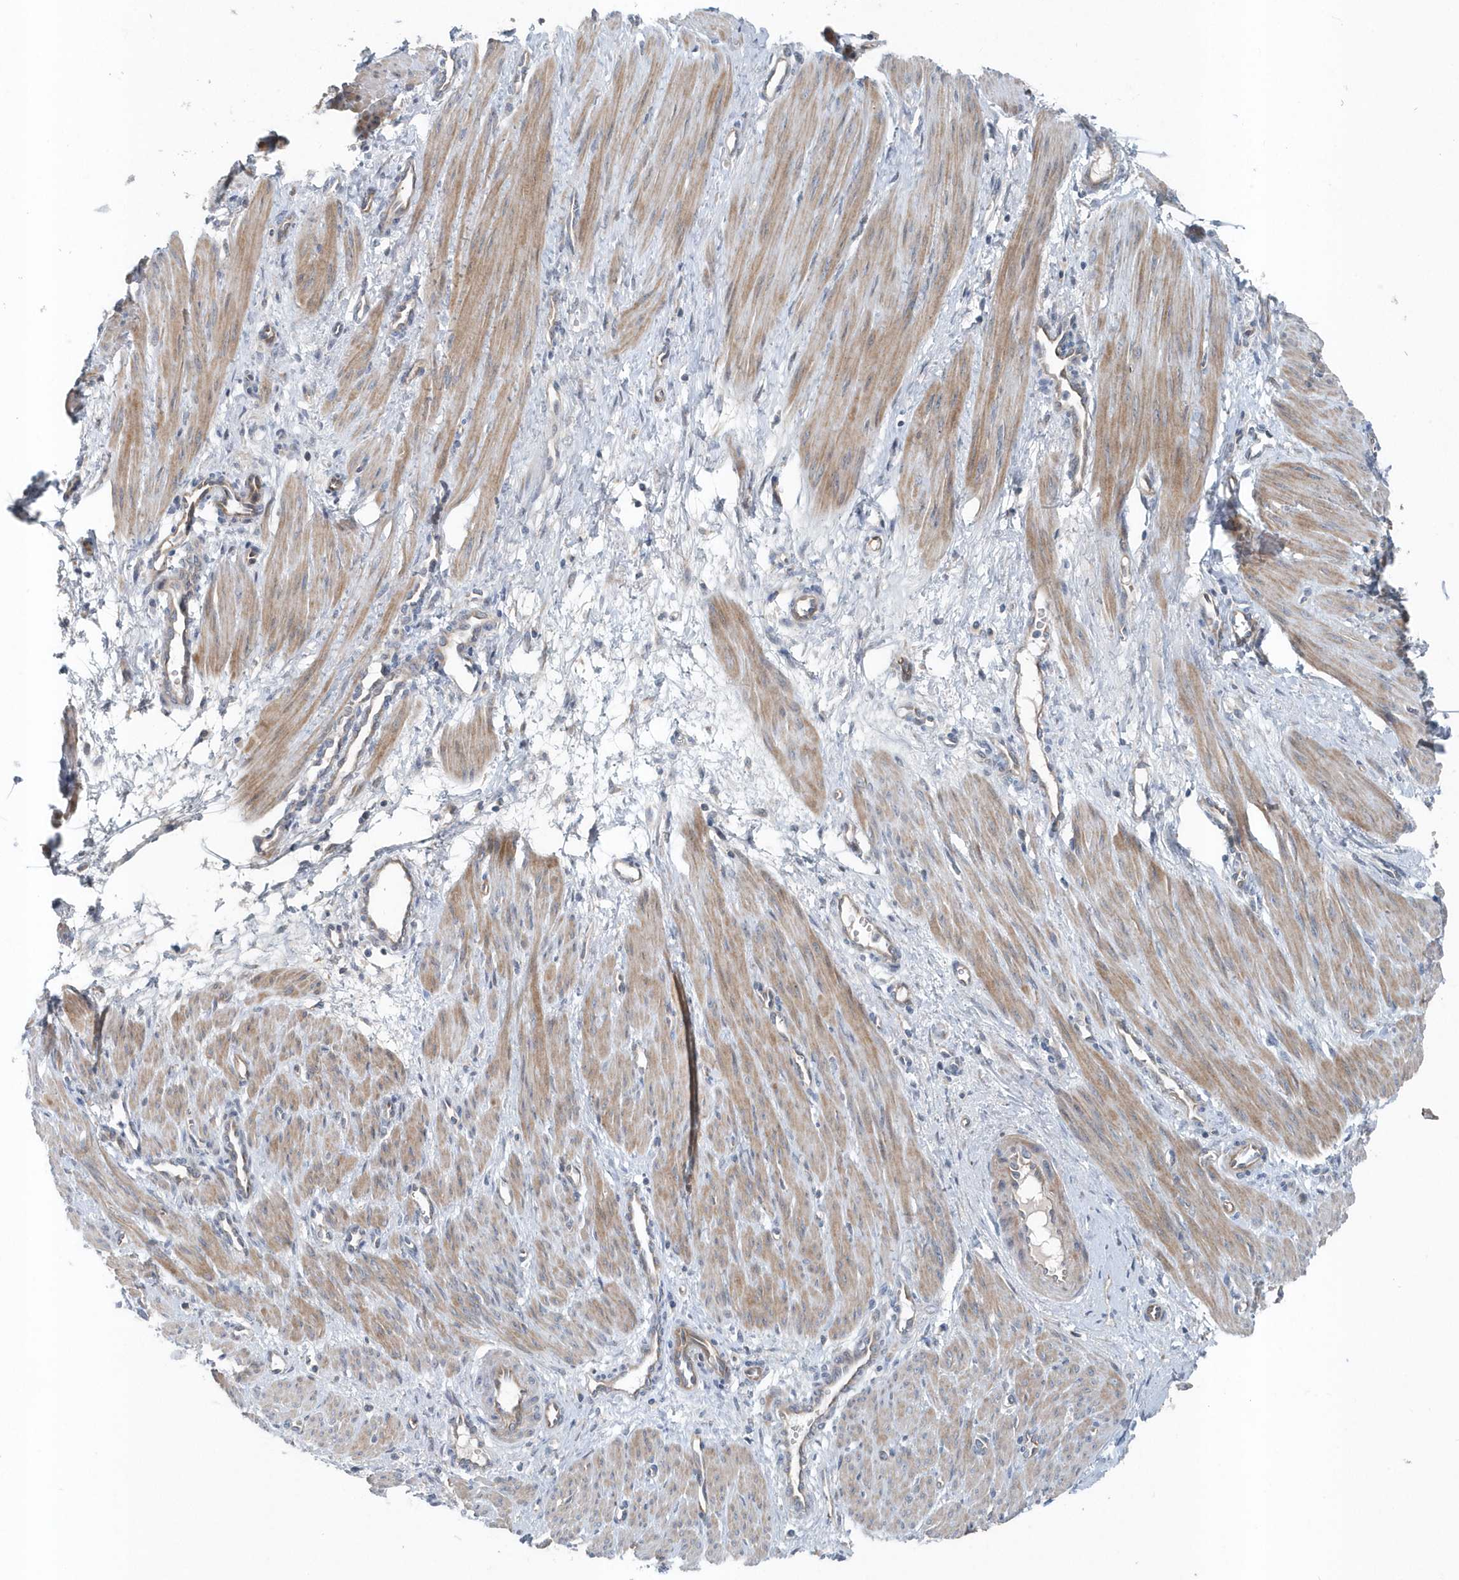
{"staining": {"intensity": "moderate", "quantity": ">75%", "location": "cytoplasmic/membranous"}, "tissue": "smooth muscle", "cell_type": "Smooth muscle cells", "image_type": "normal", "snomed": [{"axis": "morphology", "description": "Normal tissue, NOS"}, {"axis": "topography", "description": "Endometrium"}], "caption": "Benign smooth muscle was stained to show a protein in brown. There is medium levels of moderate cytoplasmic/membranous positivity in approximately >75% of smooth muscle cells. The protein of interest is stained brown, and the nuclei are stained in blue (DAB IHC with brightfield microscopy, high magnification).", "gene": "MCC", "patient": {"sex": "female", "age": 33}}